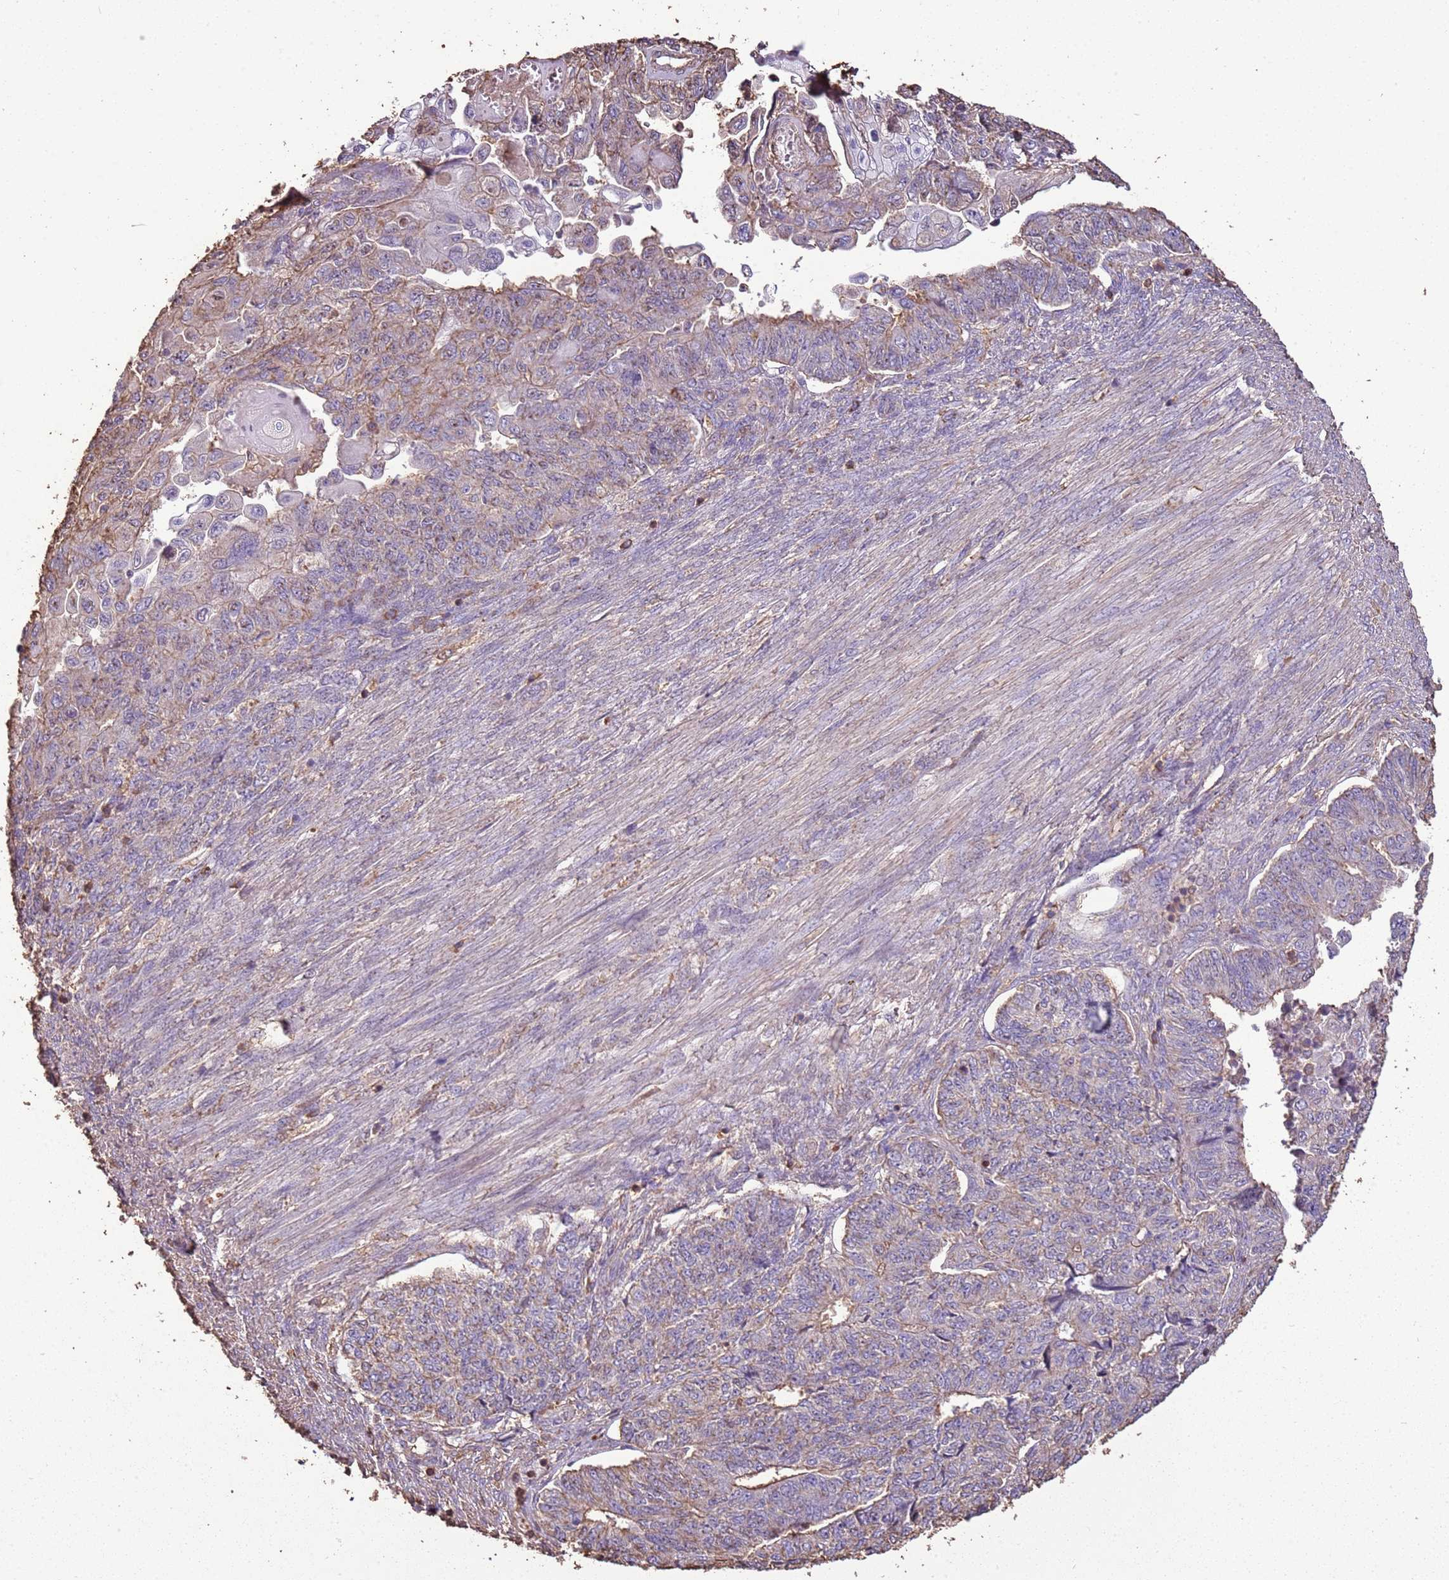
{"staining": {"intensity": "moderate", "quantity": "<25%", "location": "cytoplasmic/membranous"}, "tissue": "endometrial cancer", "cell_type": "Tumor cells", "image_type": "cancer", "snomed": [{"axis": "morphology", "description": "Adenocarcinoma, NOS"}, {"axis": "topography", "description": "Endometrium"}], "caption": "Immunohistochemical staining of endometrial cancer reveals low levels of moderate cytoplasmic/membranous protein staining in approximately <25% of tumor cells.", "gene": "ARL10", "patient": {"sex": "female", "age": 32}}